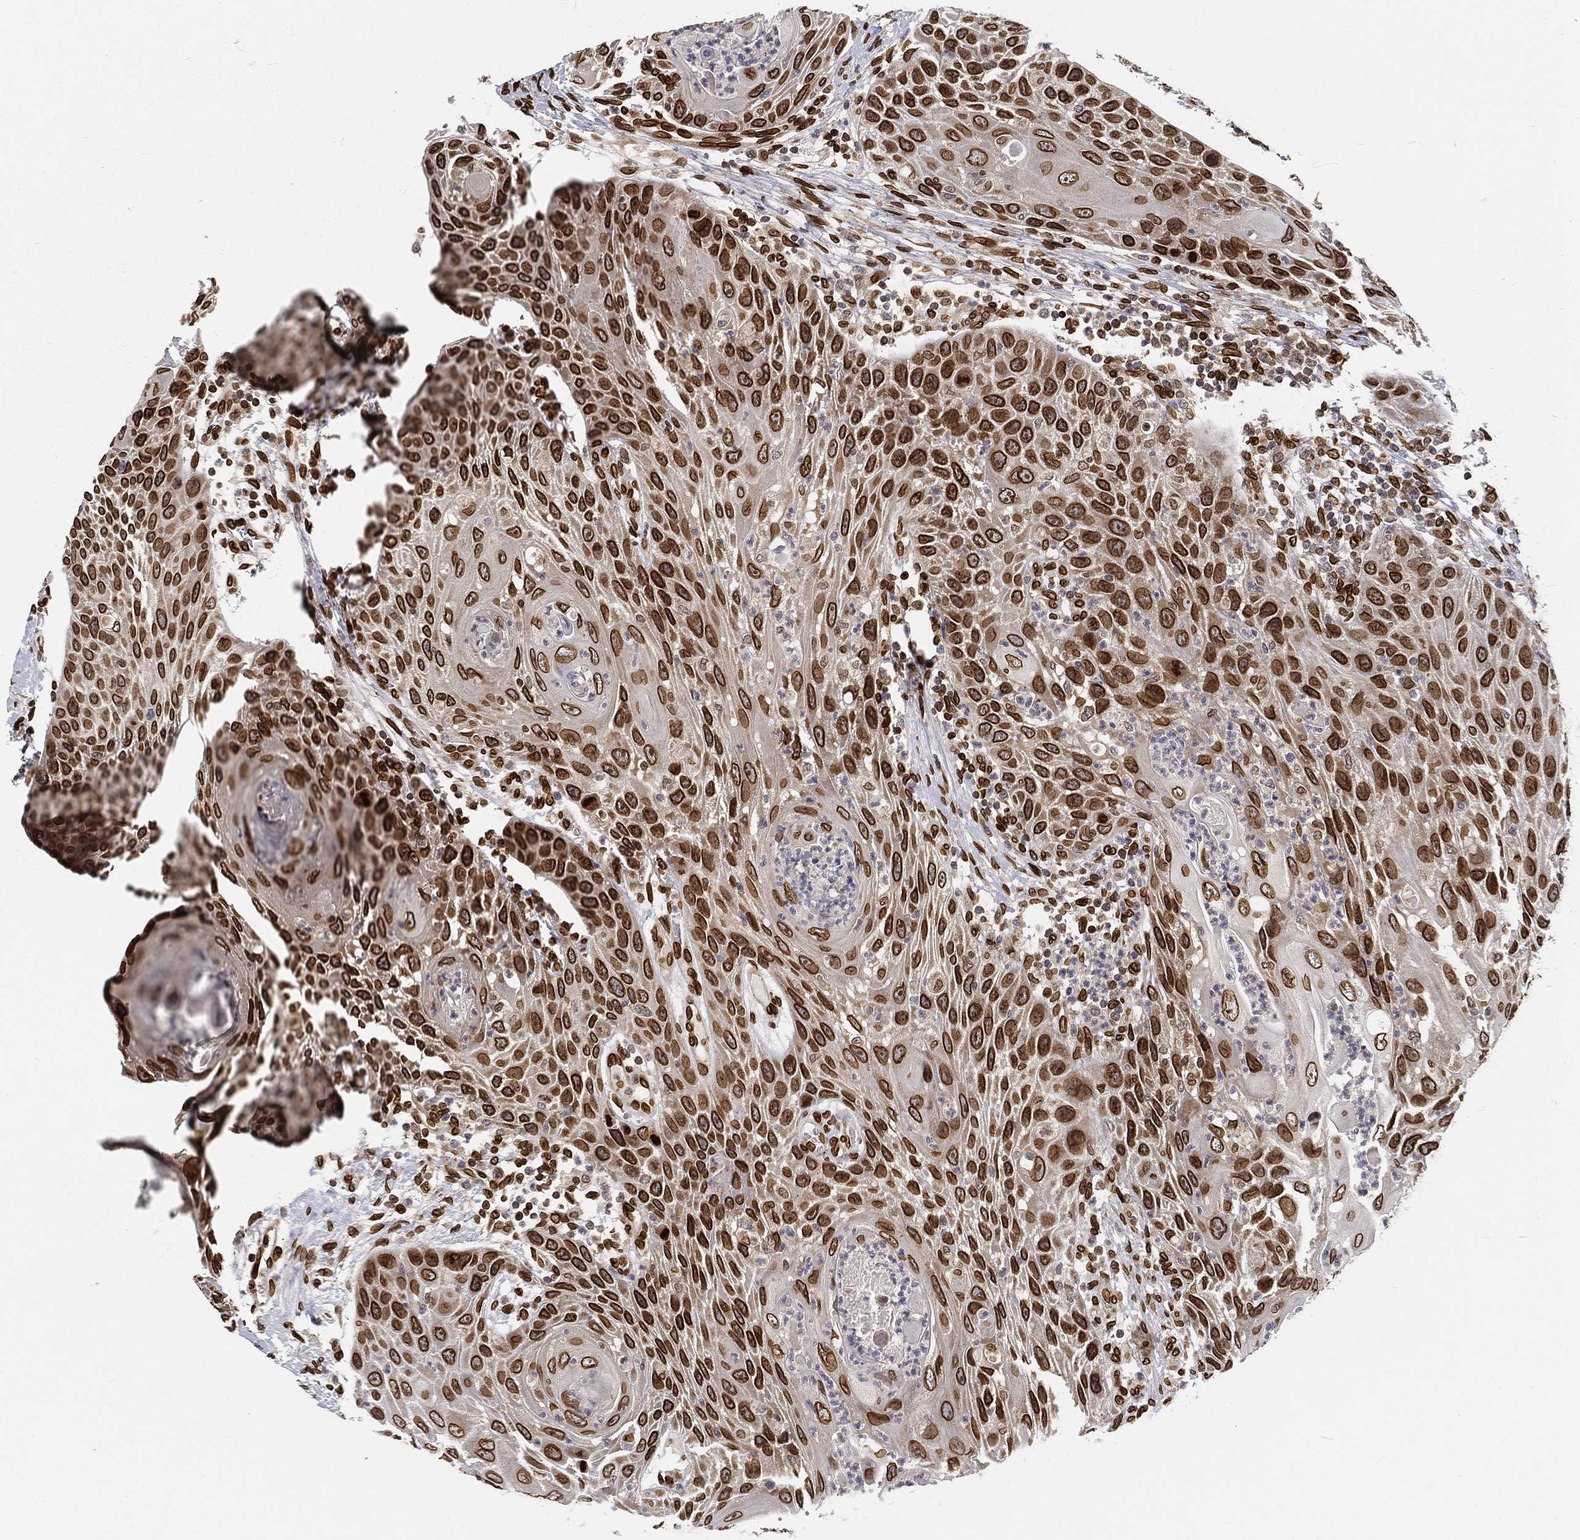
{"staining": {"intensity": "strong", "quantity": ">75%", "location": "cytoplasmic/membranous,nuclear"}, "tissue": "head and neck cancer", "cell_type": "Tumor cells", "image_type": "cancer", "snomed": [{"axis": "morphology", "description": "Squamous cell carcinoma, NOS"}, {"axis": "topography", "description": "Head-Neck"}], "caption": "Squamous cell carcinoma (head and neck) stained for a protein exhibits strong cytoplasmic/membranous and nuclear positivity in tumor cells.", "gene": "PALB2", "patient": {"sex": "male", "age": 69}}